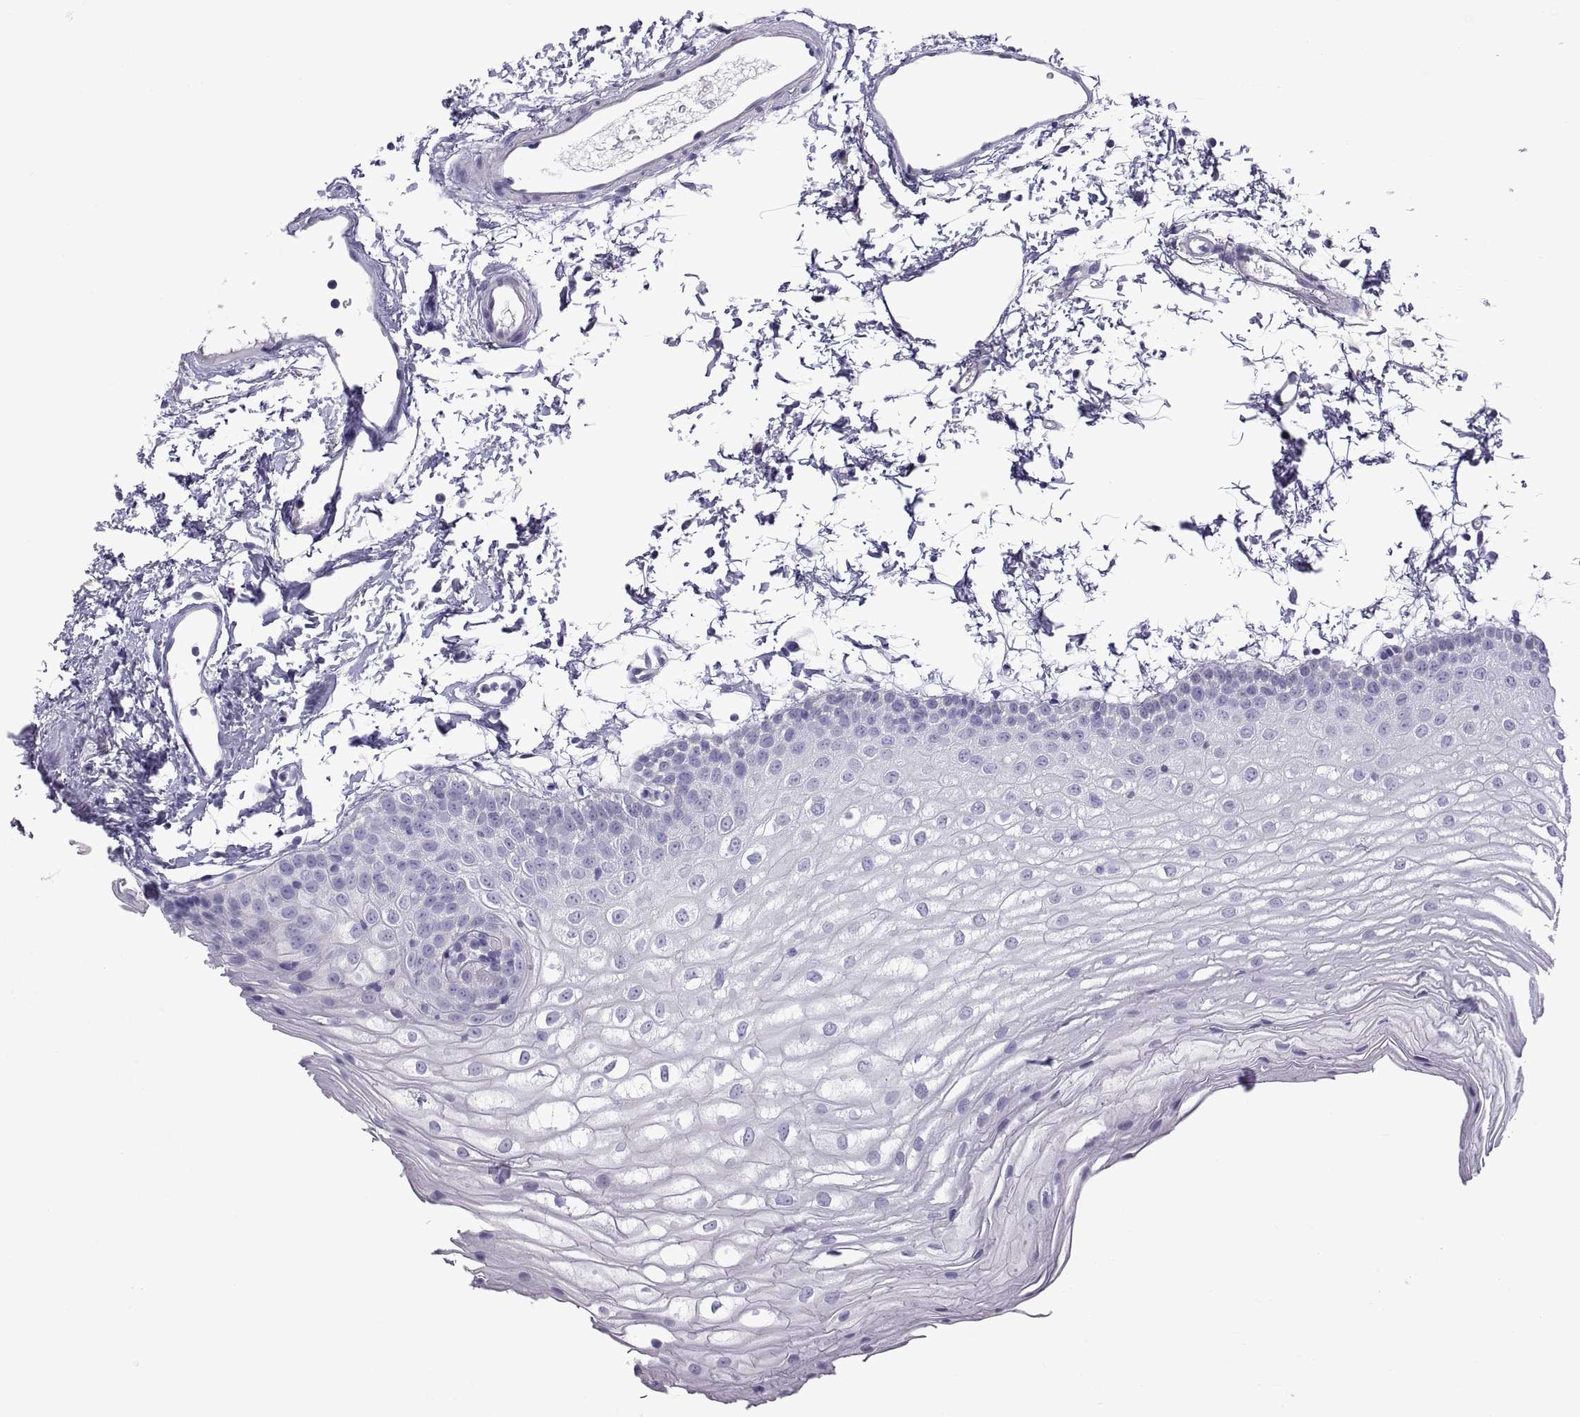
{"staining": {"intensity": "negative", "quantity": "none", "location": "none"}, "tissue": "oral mucosa", "cell_type": "Squamous epithelial cells", "image_type": "normal", "snomed": [{"axis": "morphology", "description": "Normal tissue, NOS"}, {"axis": "topography", "description": "Oral tissue"}], "caption": "Protein analysis of unremarkable oral mucosa demonstrates no significant staining in squamous epithelial cells.", "gene": "SPDYE10", "patient": {"sex": "male", "age": 72}}